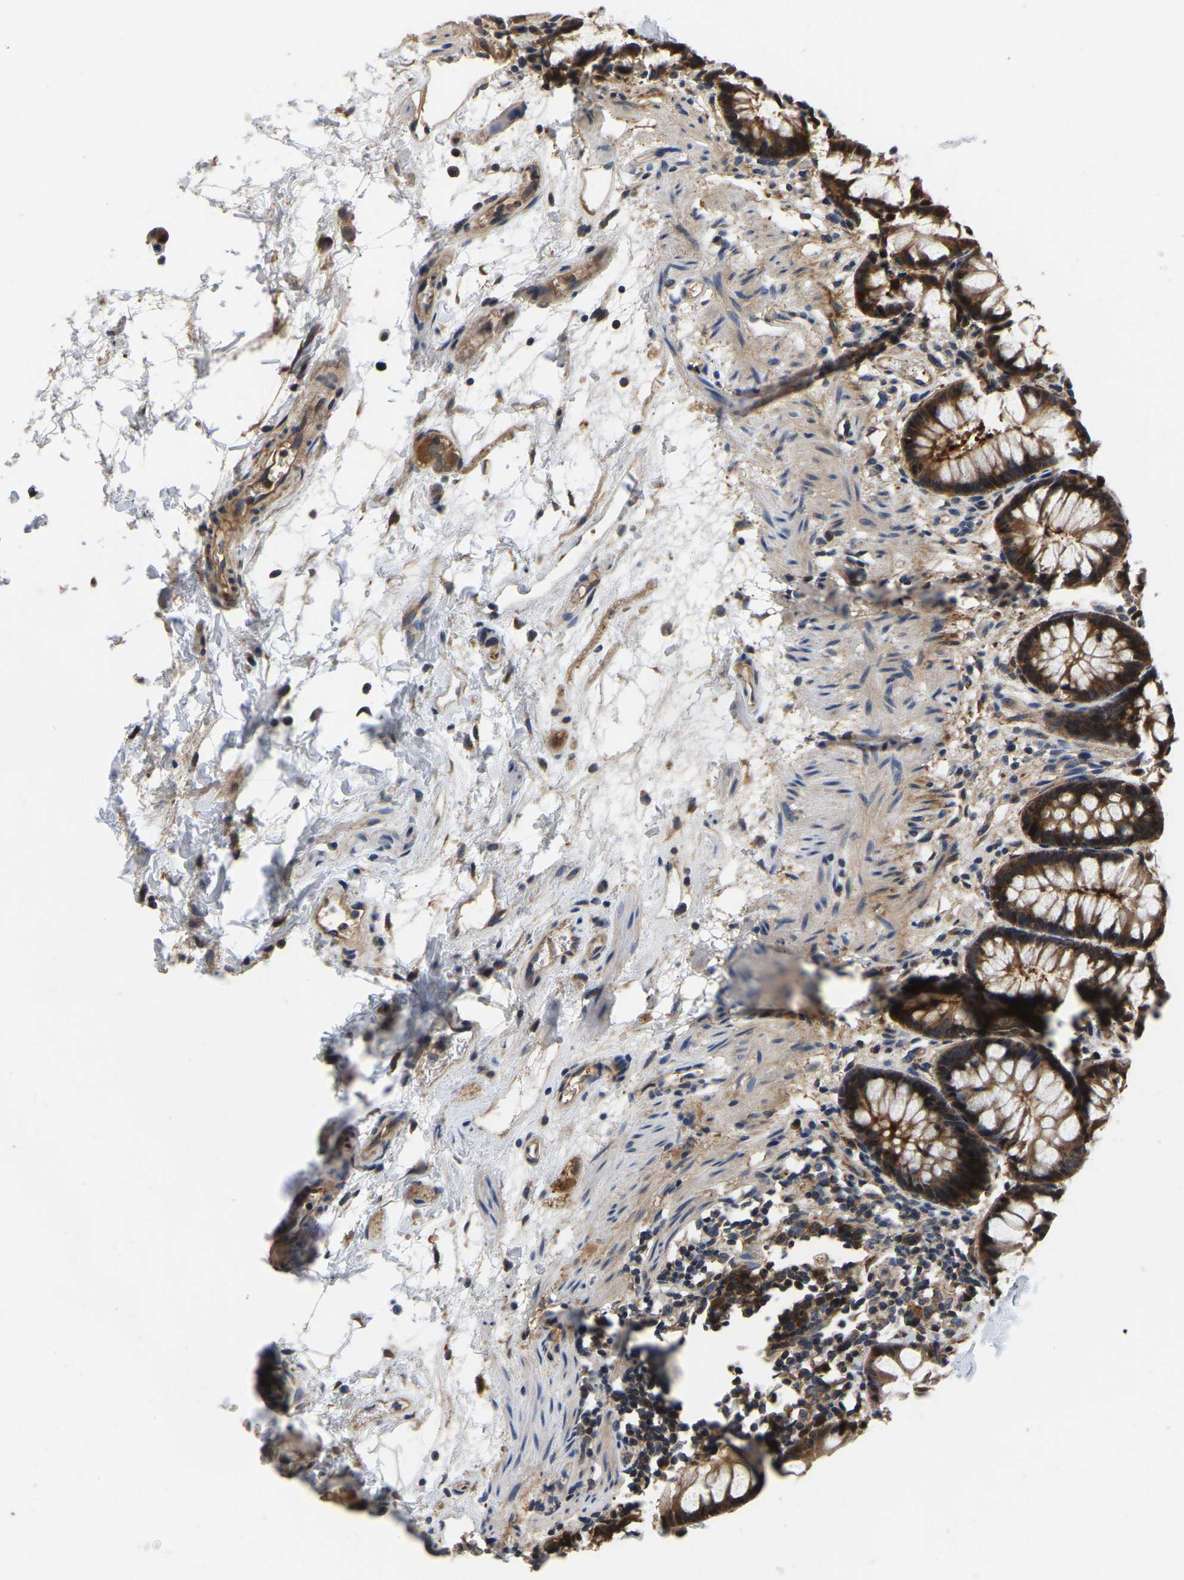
{"staining": {"intensity": "strong", "quantity": ">75%", "location": "cytoplasmic/membranous"}, "tissue": "rectum", "cell_type": "Glandular cells", "image_type": "normal", "snomed": [{"axis": "morphology", "description": "Normal tissue, NOS"}, {"axis": "topography", "description": "Rectum"}], "caption": "Glandular cells reveal strong cytoplasmic/membranous positivity in about >75% of cells in unremarkable rectum. (DAB (3,3'-diaminobenzidine) IHC with brightfield microscopy, high magnification).", "gene": "GARS1", "patient": {"sex": "male", "age": 64}}